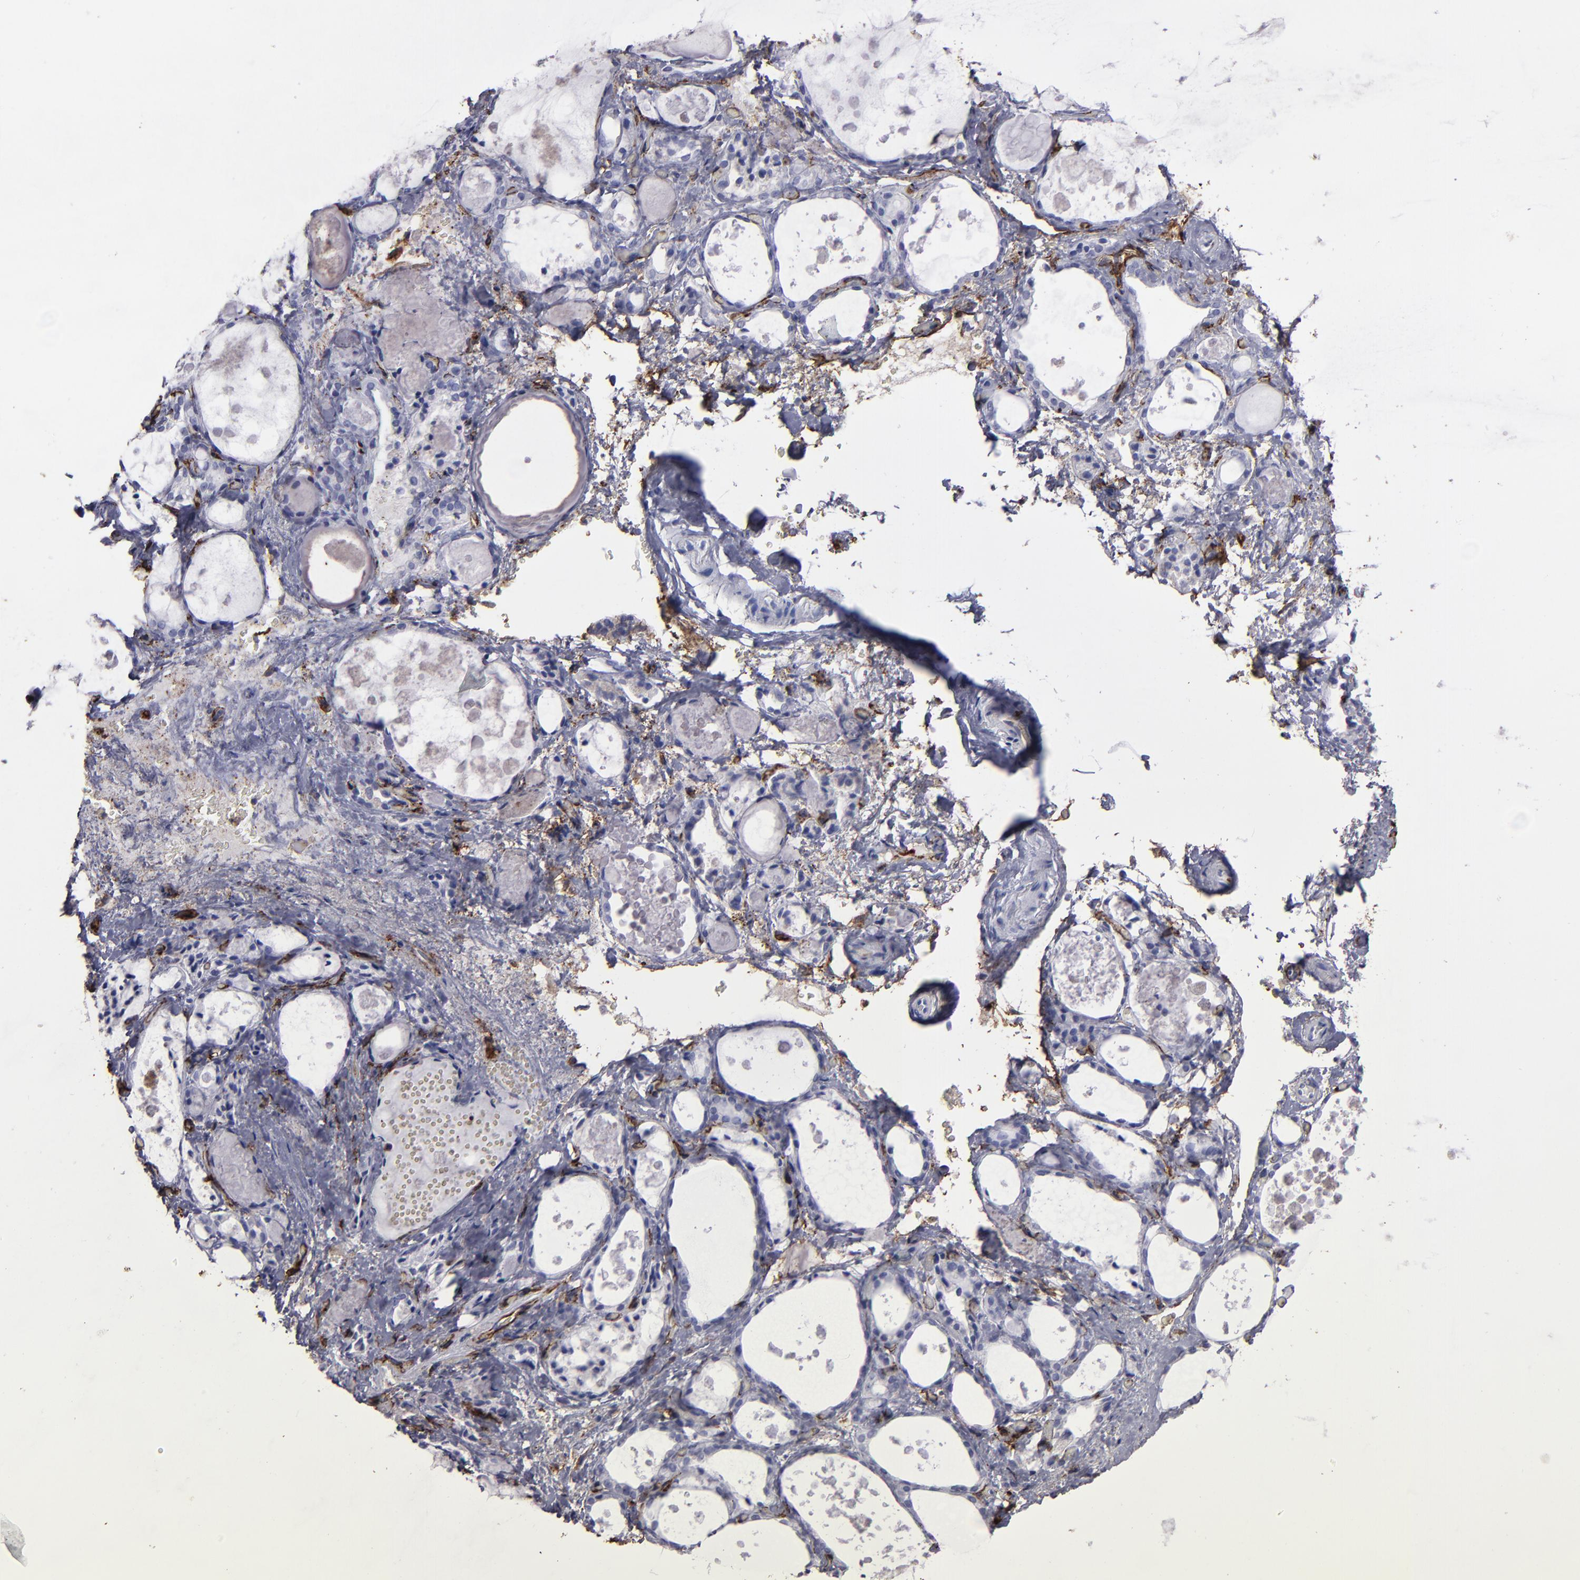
{"staining": {"intensity": "negative", "quantity": "none", "location": "none"}, "tissue": "thyroid gland", "cell_type": "Glandular cells", "image_type": "normal", "snomed": [{"axis": "morphology", "description": "Normal tissue, NOS"}, {"axis": "topography", "description": "Thyroid gland"}], "caption": "Immunohistochemical staining of unremarkable thyroid gland exhibits no significant expression in glandular cells.", "gene": "CD36", "patient": {"sex": "female", "age": 75}}